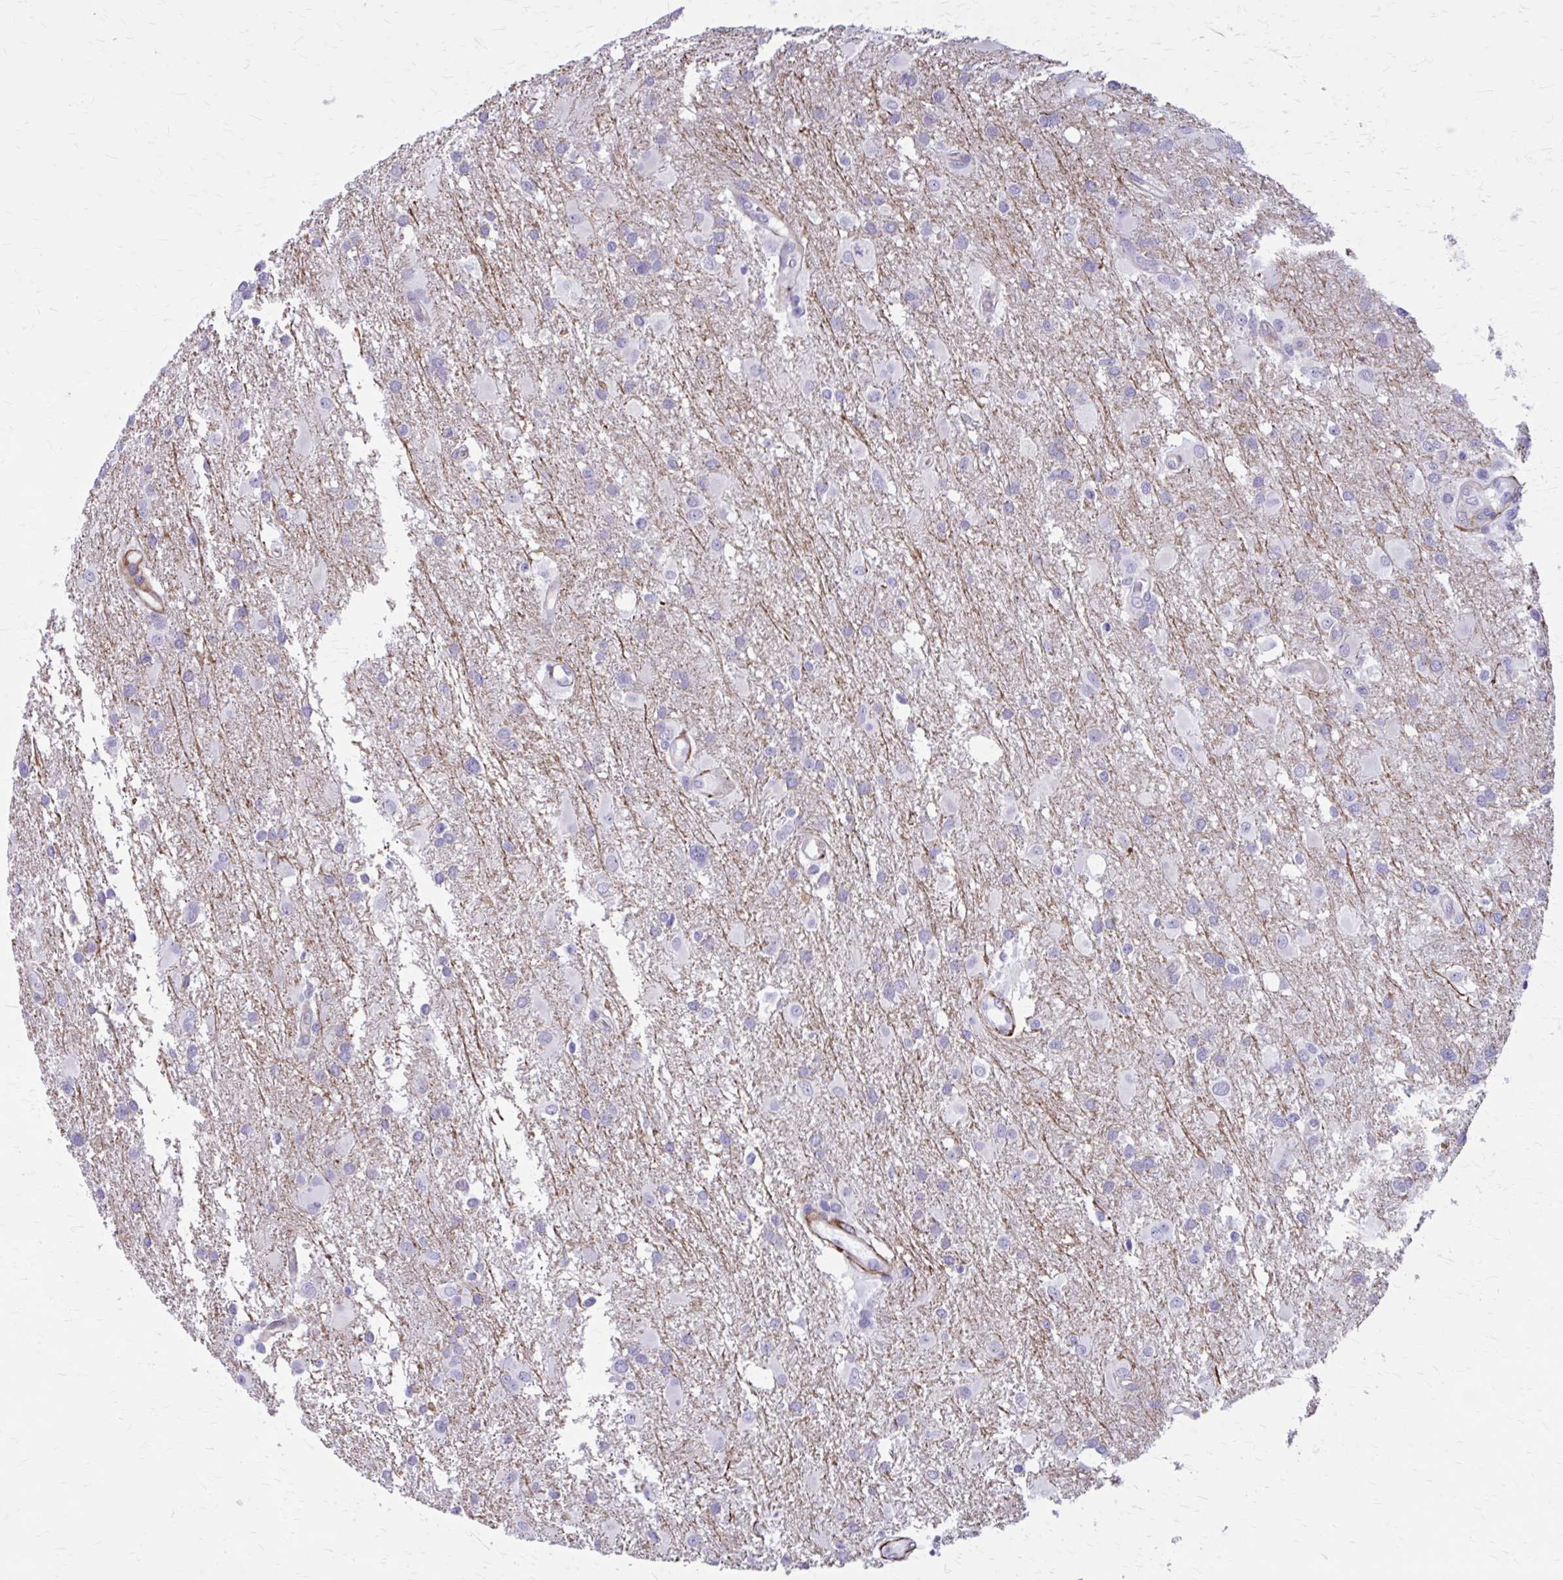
{"staining": {"intensity": "negative", "quantity": "none", "location": "none"}, "tissue": "glioma", "cell_type": "Tumor cells", "image_type": "cancer", "snomed": [{"axis": "morphology", "description": "Glioma, malignant, High grade"}, {"axis": "topography", "description": "Brain"}], "caption": "Glioma was stained to show a protein in brown. There is no significant expression in tumor cells. The staining was performed using DAB (3,3'-diaminobenzidine) to visualize the protein expression in brown, while the nuclei were stained in blue with hematoxylin (Magnification: 20x).", "gene": "AKAP12", "patient": {"sex": "male", "age": 53}}